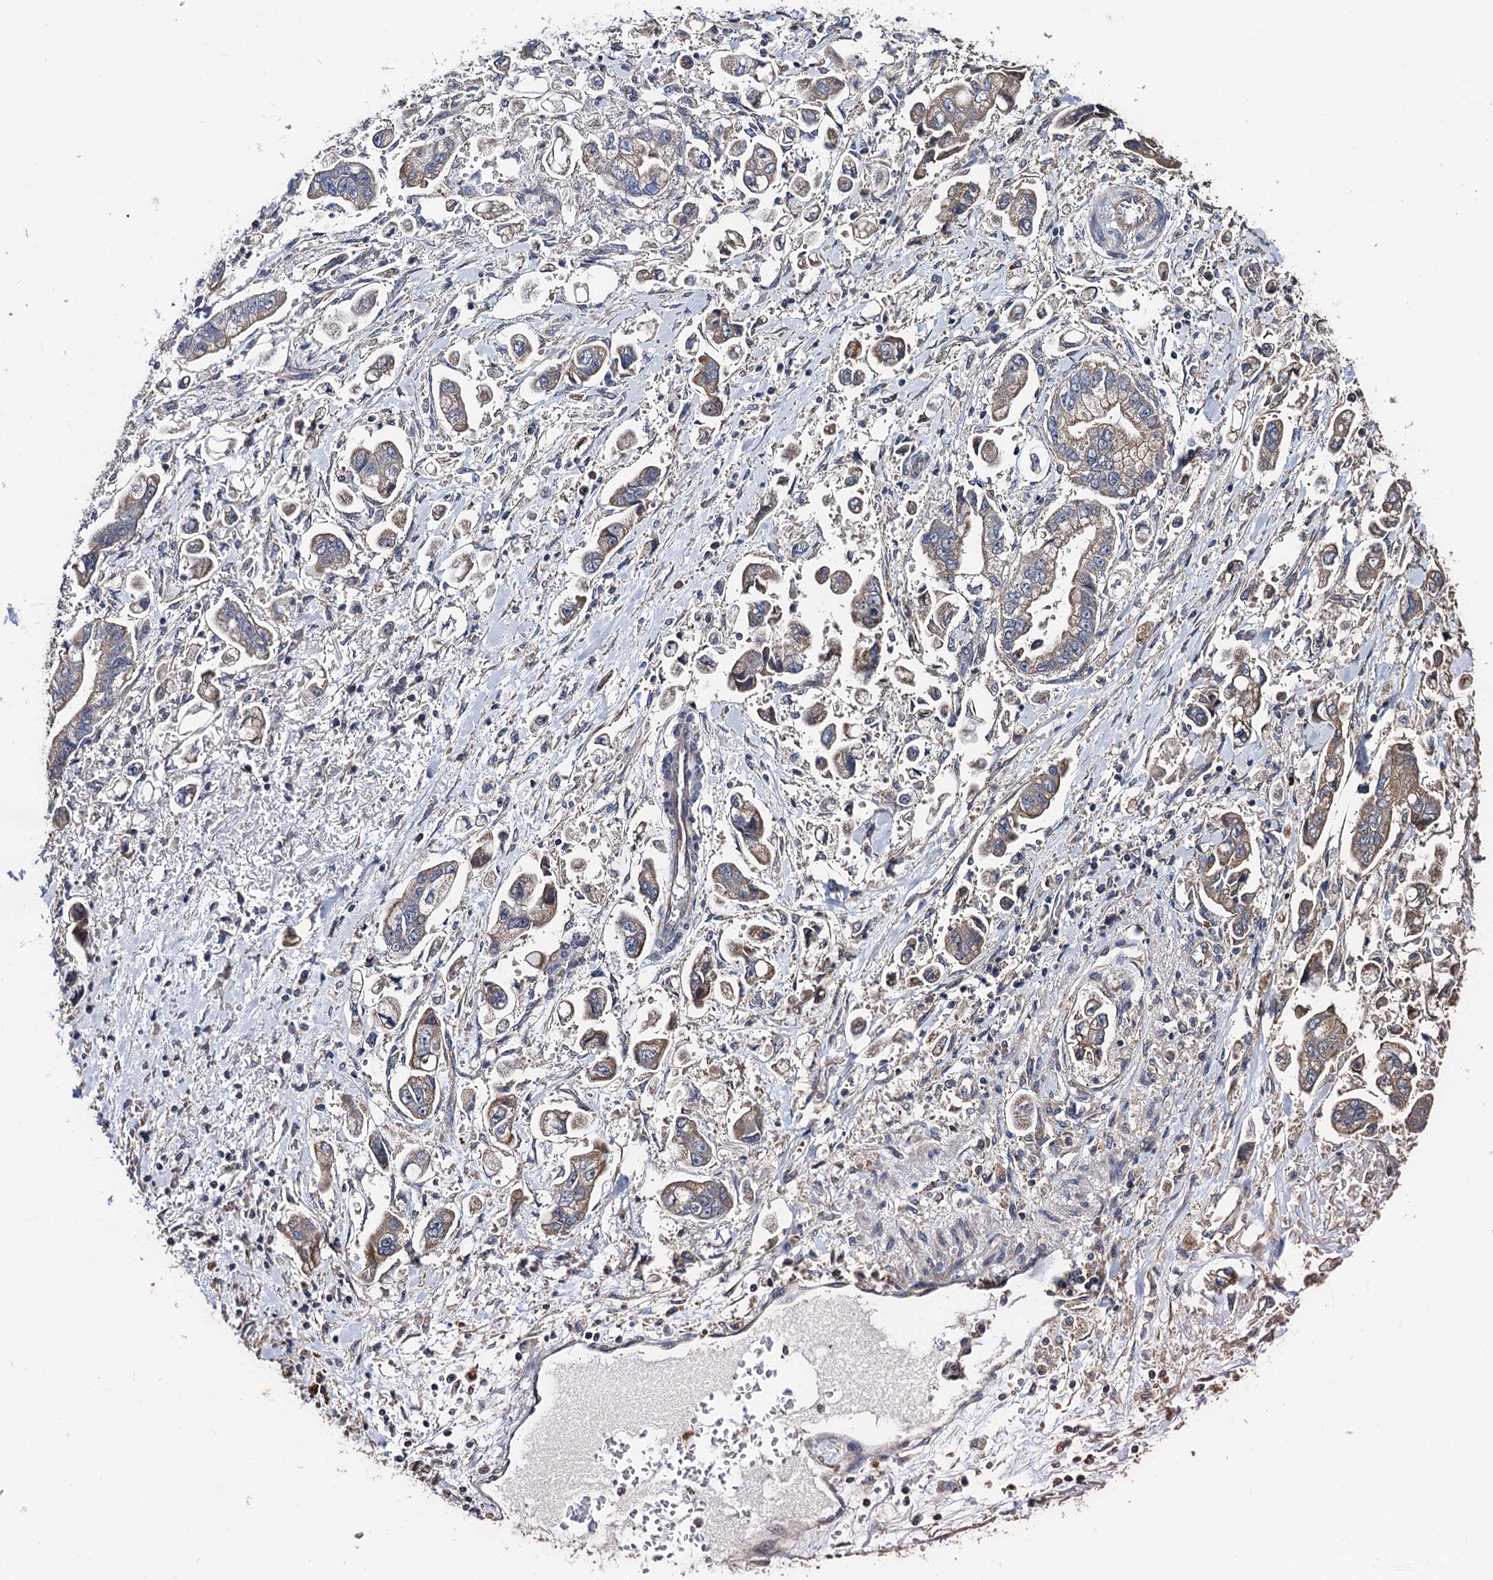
{"staining": {"intensity": "weak", "quantity": ">75%", "location": "cytoplasmic/membranous"}, "tissue": "stomach cancer", "cell_type": "Tumor cells", "image_type": "cancer", "snomed": [{"axis": "morphology", "description": "Adenocarcinoma, NOS"}, {"axis": "topography", "description": "Stomach"}], "caption": "The image demonstrates immunohistochemical staining of stomach adenocarcinoma. There is weak cytoplasmic/membranous expression is seen in about >75% of tumor cells.", "gene": "PPTC7", "patient": {"sex": "male", "age": 62}}